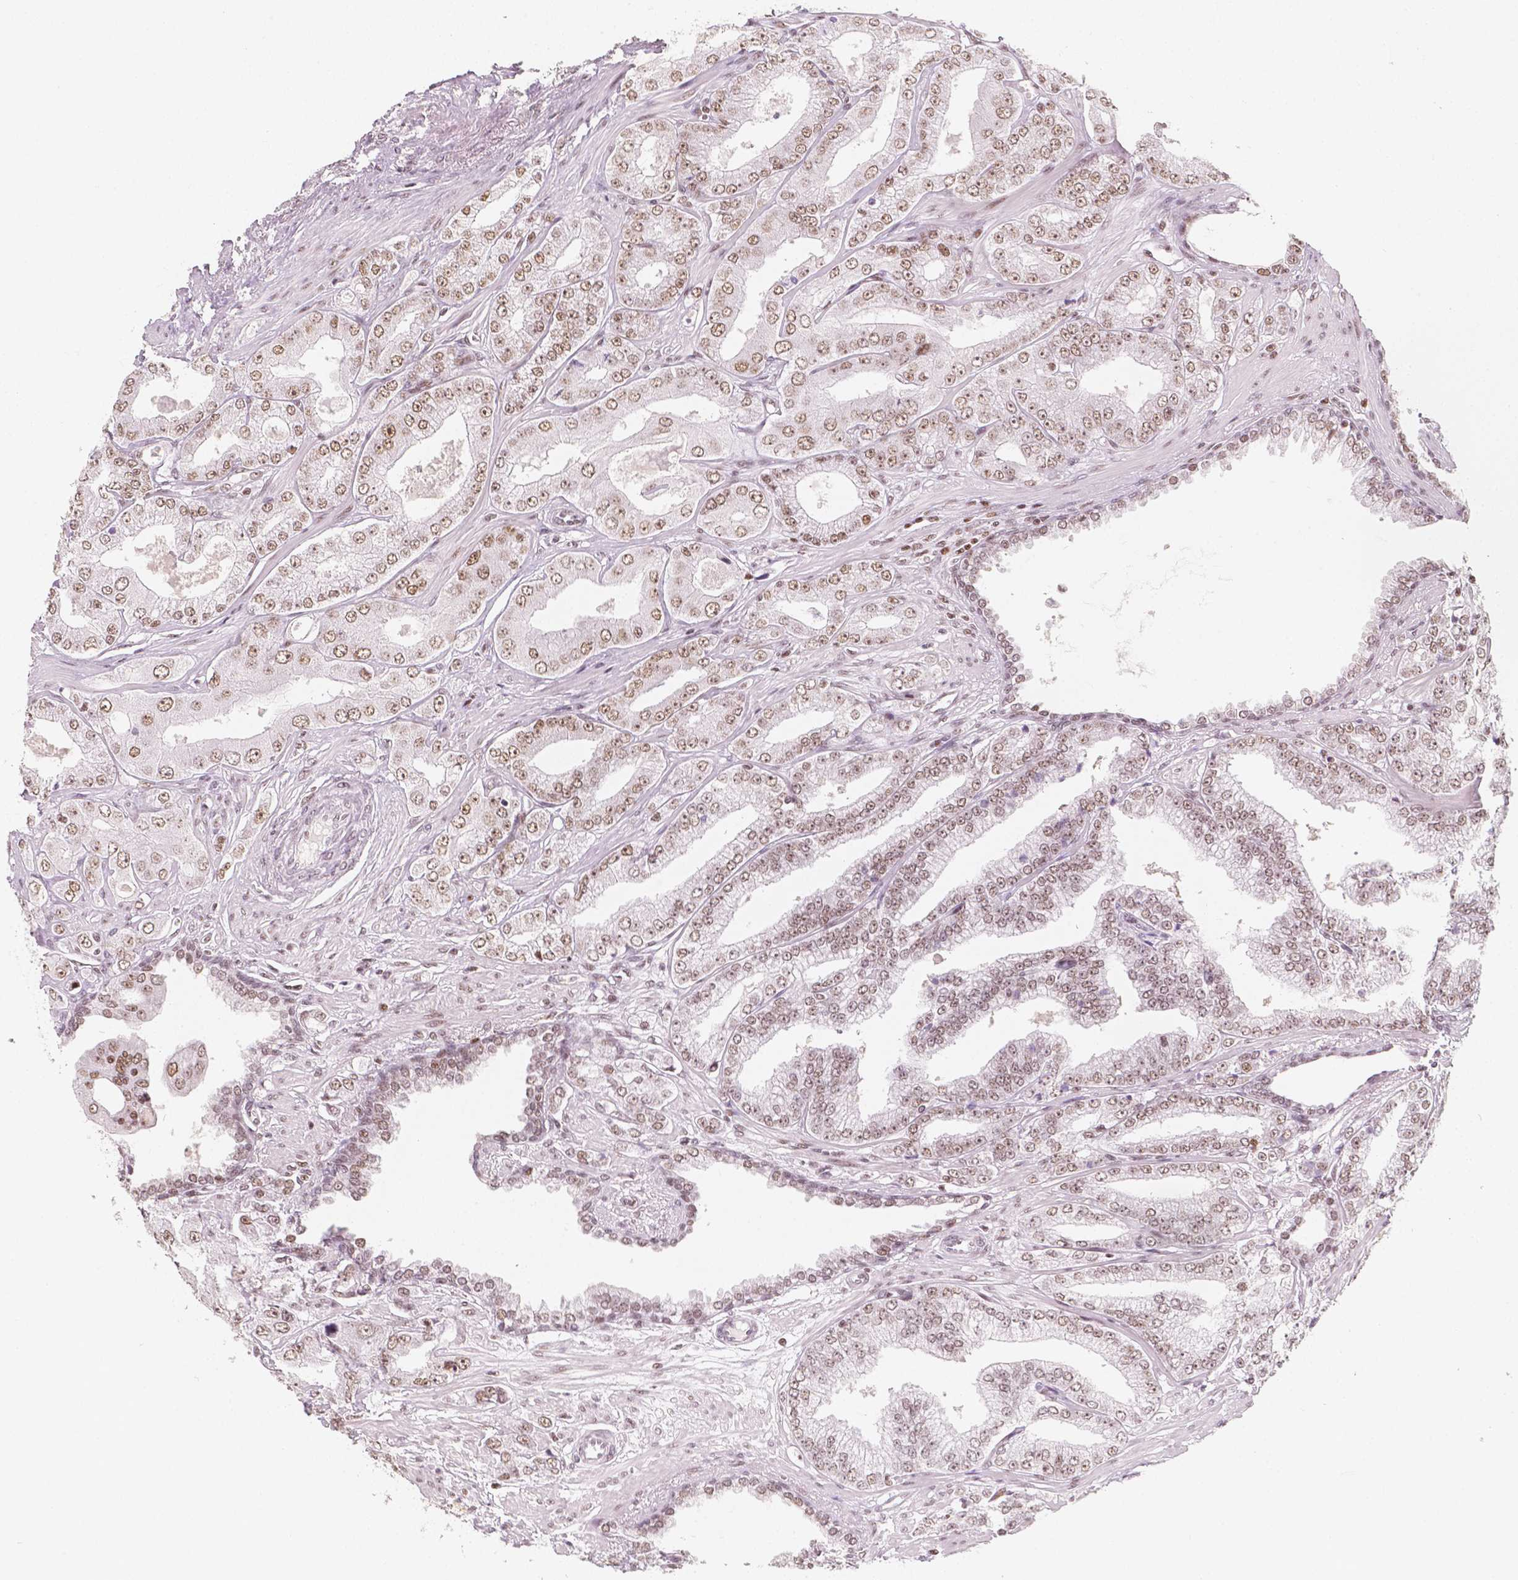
{"staining": {"intensity": "moderate", "quantity": ">75%", "location": "nuclear"}, "tissue": "prostate cancer", "cell_type": "Tumor cells", "image_type": "cancer", "snomed": [{"axis": "morphology", "description": "Adenocarcinoma, Low grade"}, {"axis": "topography", "description": "Prostate"}], "caption": "A brown stain highlights moderate nuclear expression of a protein in prostate cancer (low-grade adenocarcinoma) tumor cells.", "gene": "HDAC1", "patient": {"sex": "male", "age": 60}}